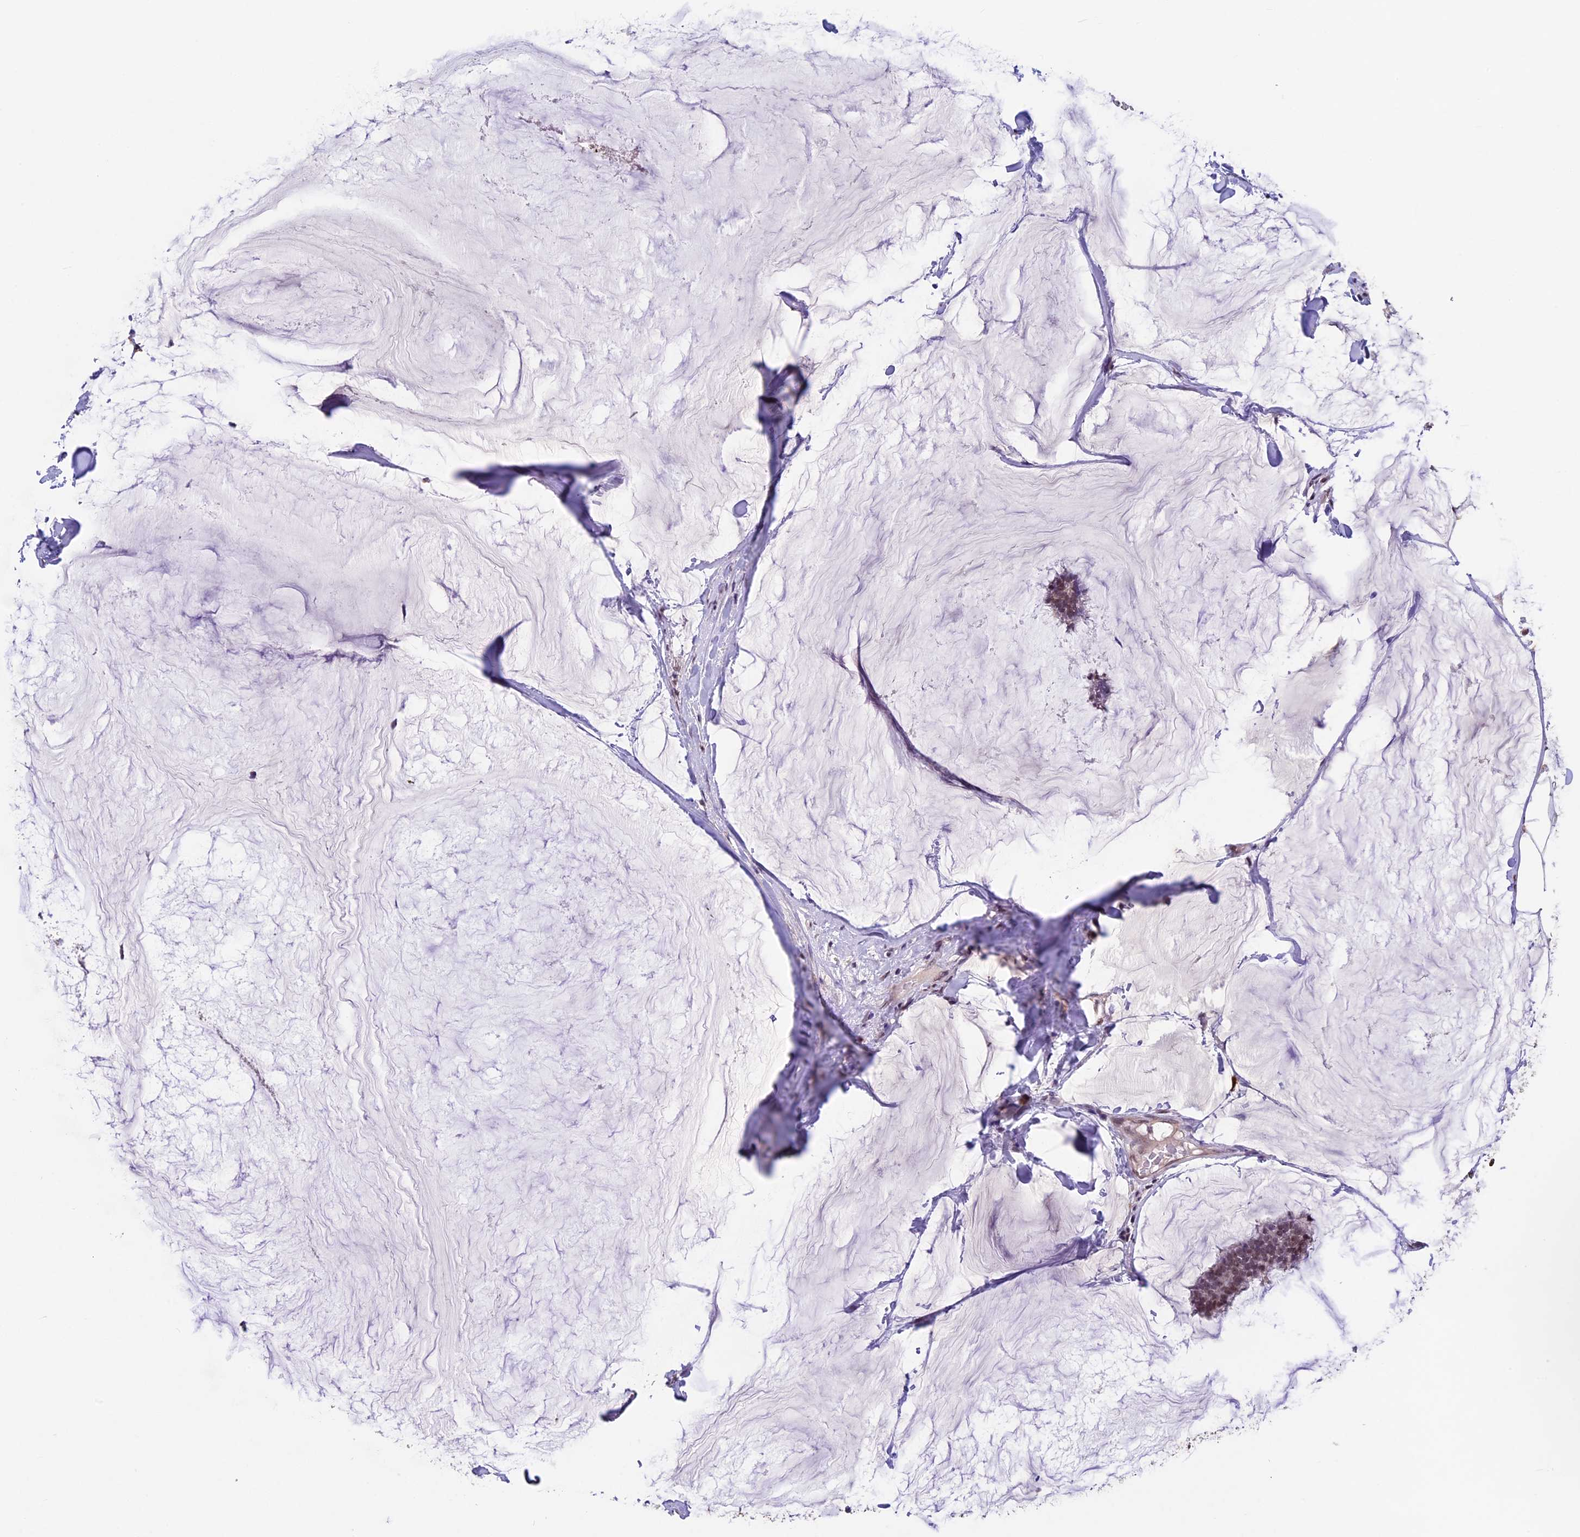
{"staining": {"intensity": "moderate", "quantity": ">75%", "location": "nuclear"}, "tissue": "breast cancer", "cell_type": "Tumor cells", "image_type": "cancer", "snomed": [{"axis": "morphology", "description": "Duct carcinoma"}, {"axis": "topography", "description": "Breast"}], "caption": "Moderate nuclear positivity is present in about >75% of tumor cells in breast cancer (intraductal carcinoma).", "gene": "RNF40", "patient": {"sex": "female", "age": 93}}